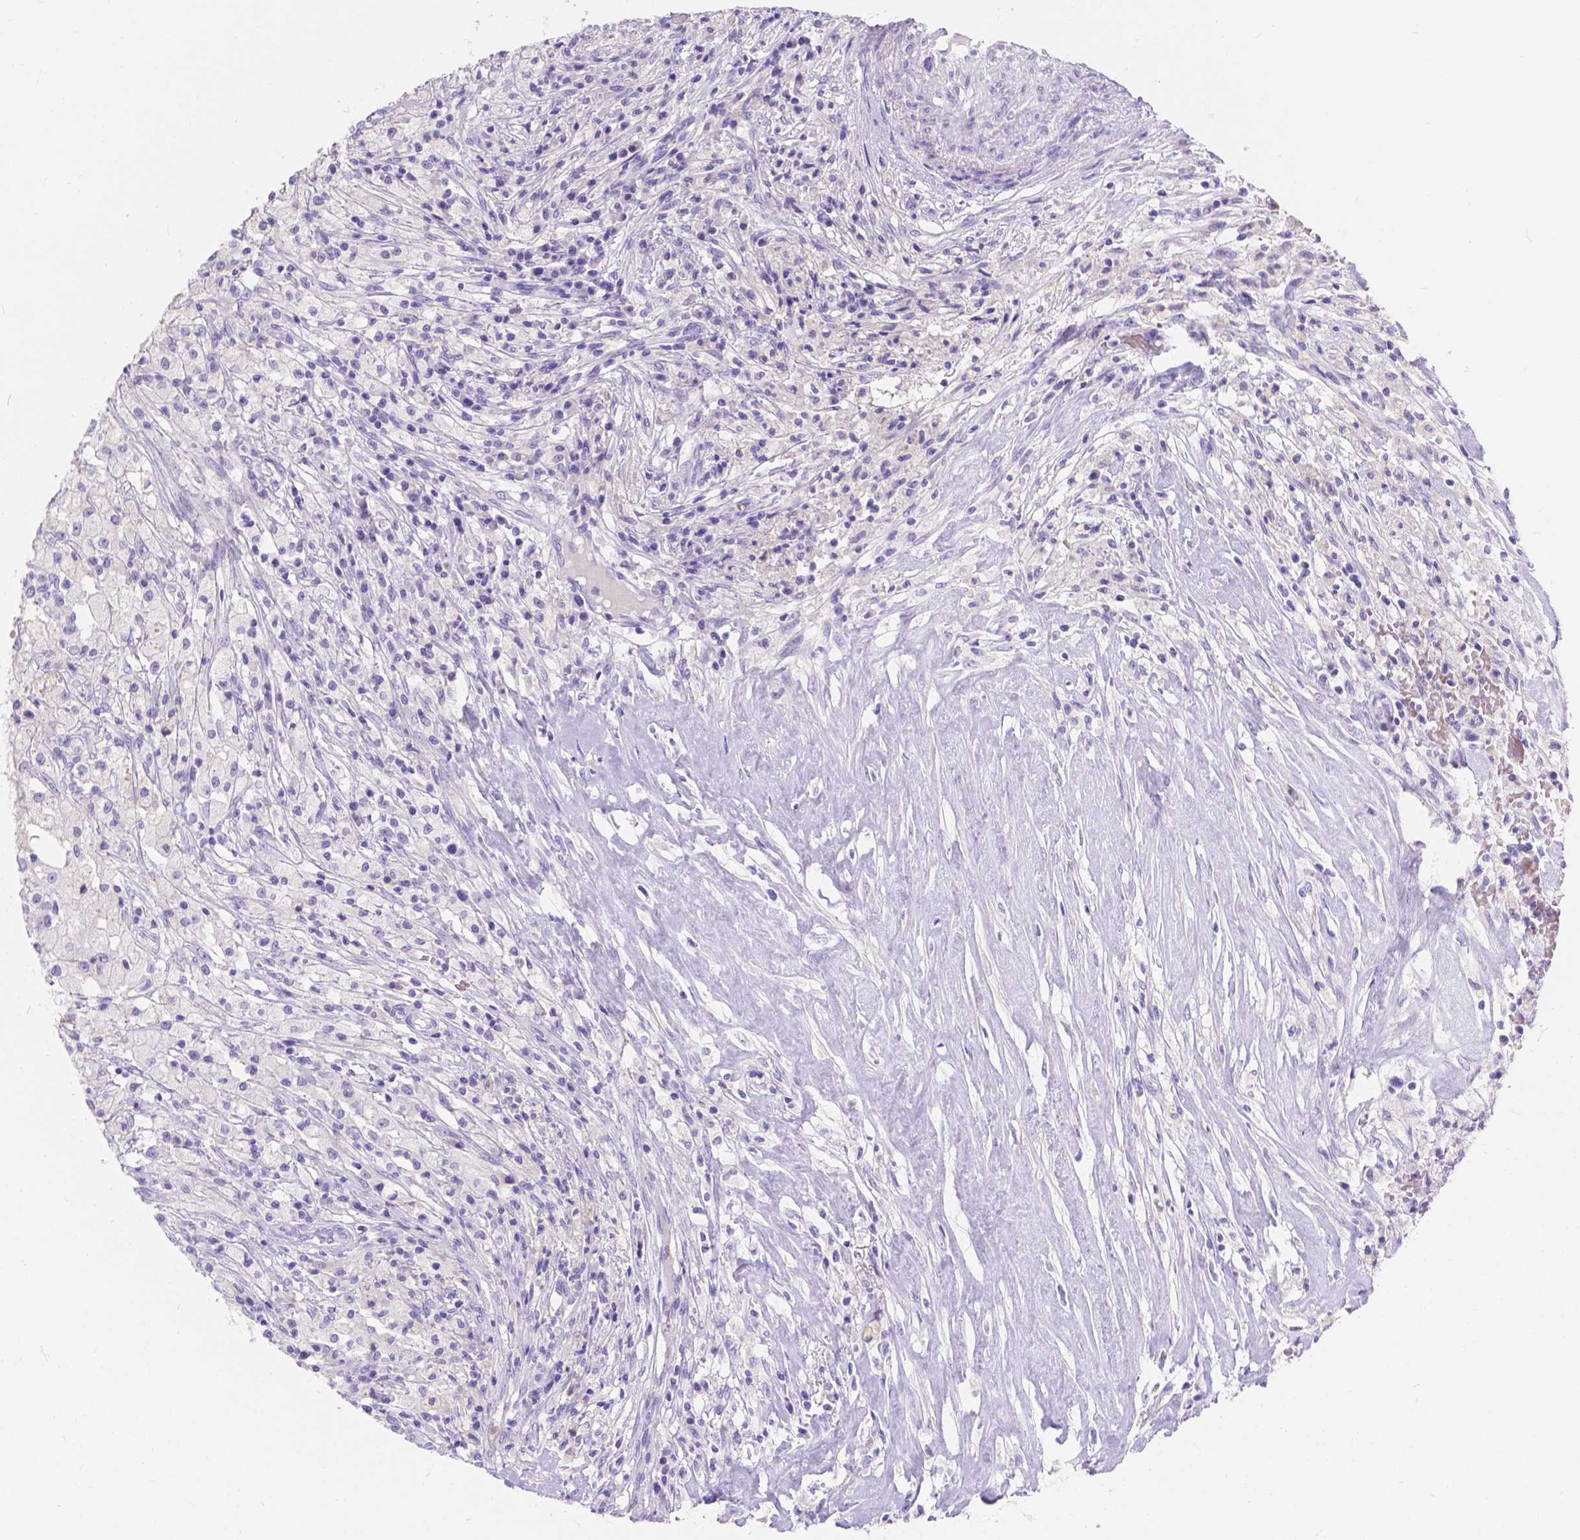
{"staining": {"intensity": "negative", "quantity": "none", "location": "none"}, "tissue": "testis cancer", "cell_type": "Tumor cells", "image_type": "cancer", "snomed": [{"axis": "morphology", "description": "Necrosis, NOS"}, {"axis": "morphology", "description": "Carcinoma, Embryonal, NOS"}, {"axis": "topography", "description": "Testis"}], "caption": "This is an immunohistochemistry photomicrograph of human embryonal carcinoma (testis). There is no staining in tumor cells.", "gene": "GNRHR", "patient": {"sex": "male", "age": 19}}